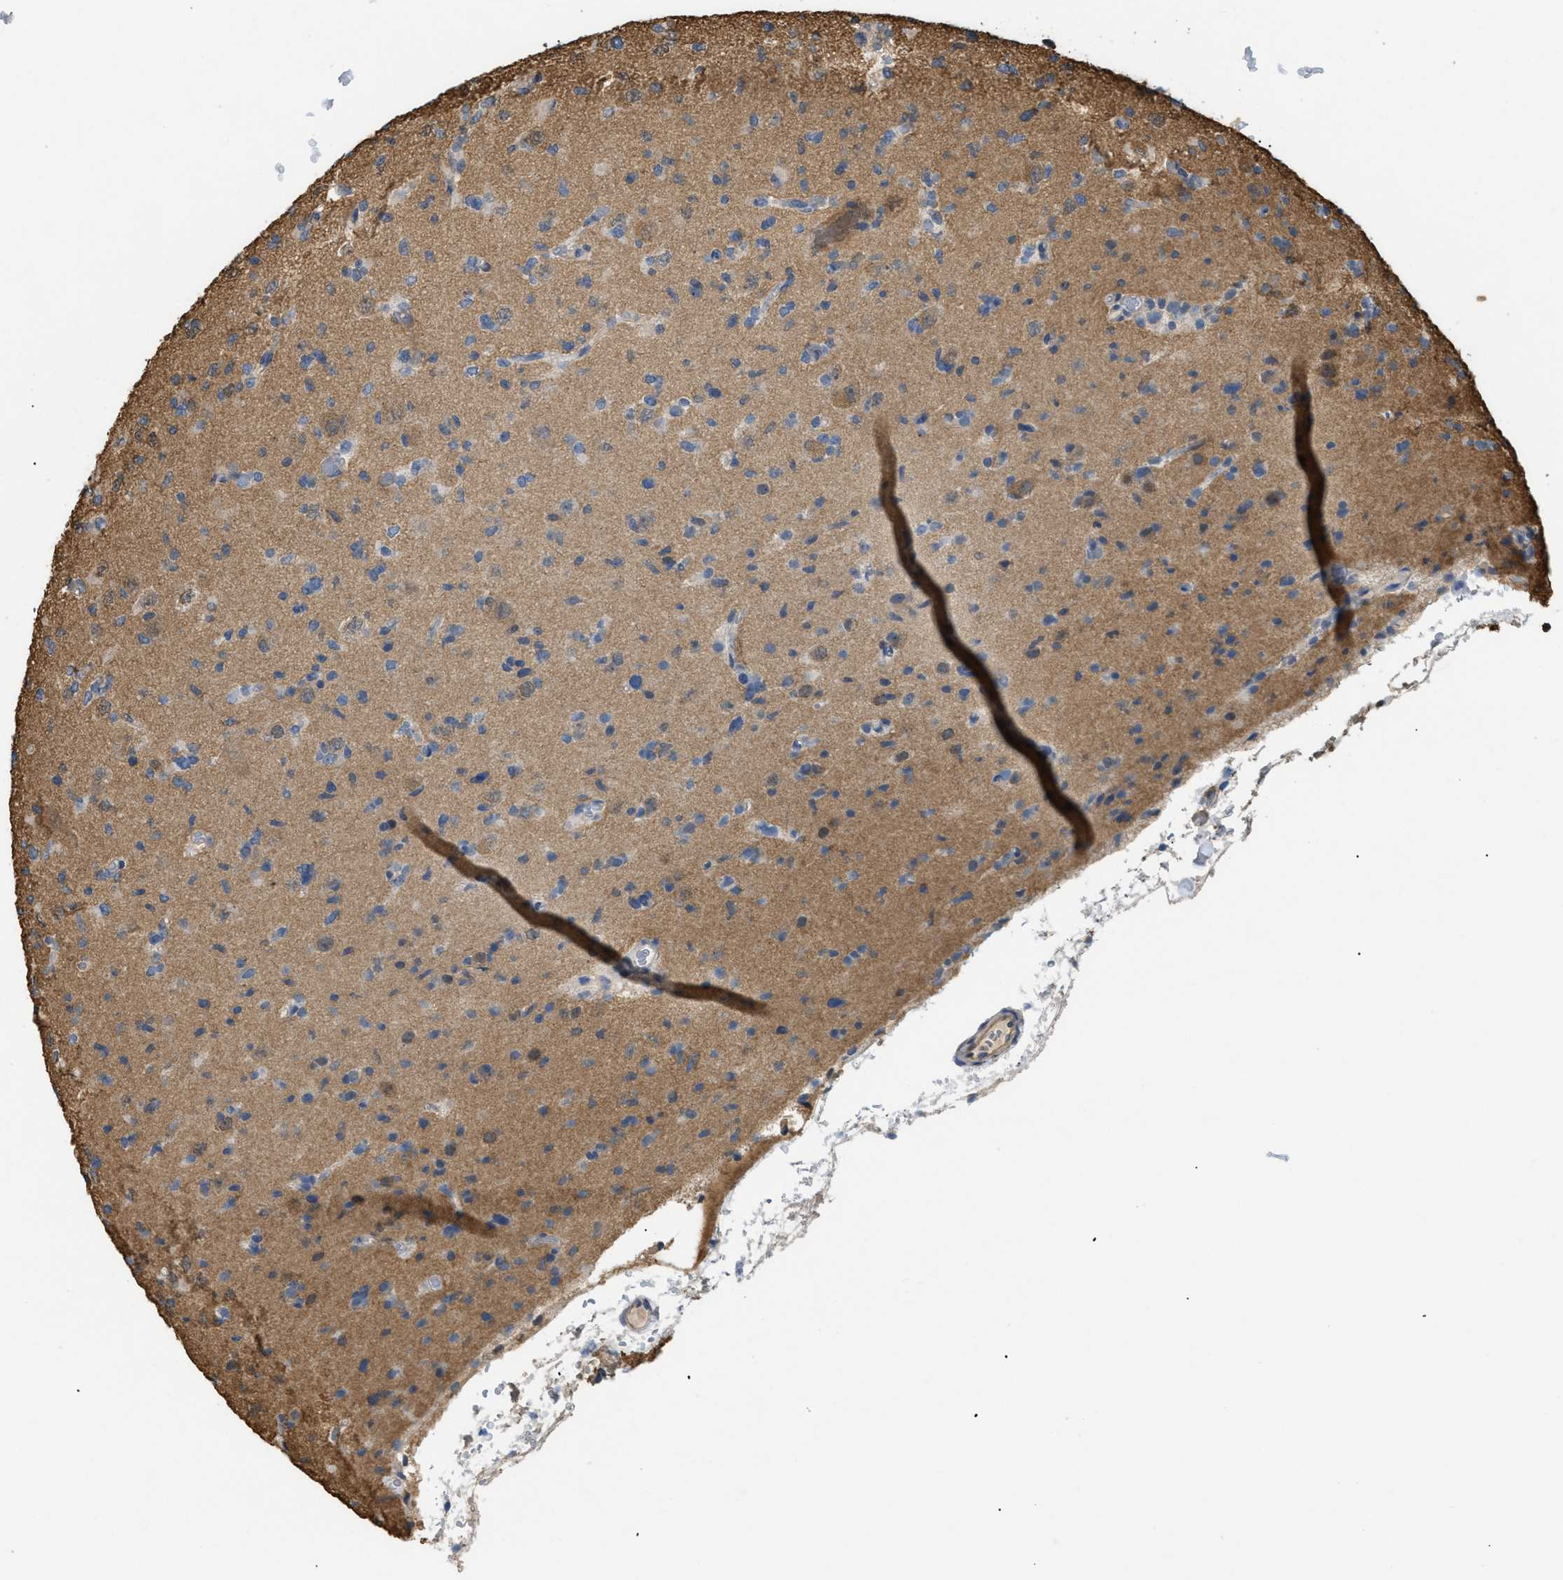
{"staining": {"intensity": "weak", "quantity": ">75%", "location": "cytoplasmic/membranous"}, "tissue": "glioma", "cell_type": "Tumor cells", "image_type": "cancer", "snomed": [{"axis": "morphology", "description": "Glioma, malignant, Low grade"}, {"axis": "topography", "description": "Brain"}], "caption": "A micrograph of human glioma stained for a protein shows weak cytoplasmic/membranous brown staining in tumor cells.", "gene": "CALM1", "patient": {"sex": "female", "age": 22}}